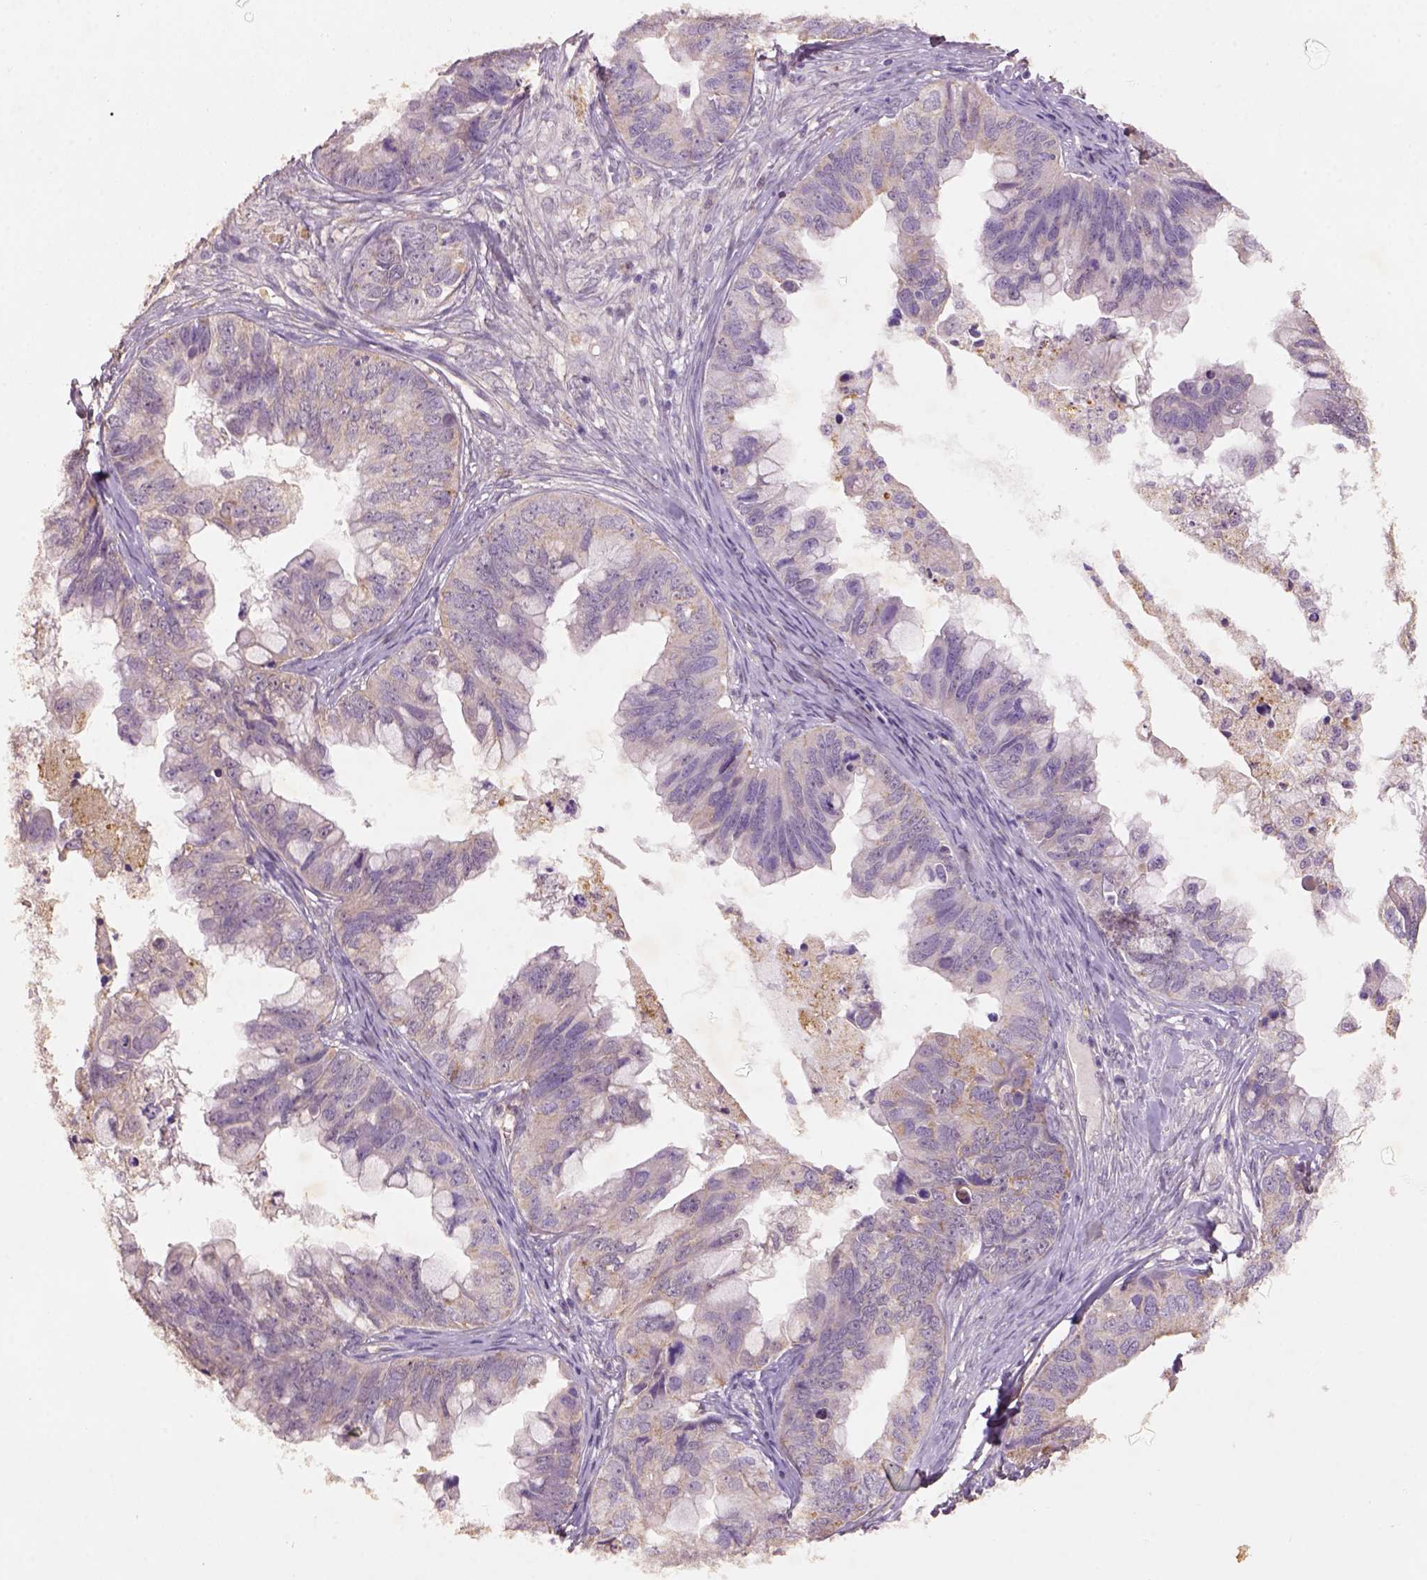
{"staining": {"intensity": "moderate", "quantity": "25%-75%", "location": "cytoplasmic/membranous"}, "tissue": "ovarian cancer", "cell_type": "Tumor cells", "image_type": "cancer", "snomed": [{"axis": "morphology", "description": "Cystadenocarcinoma, mucinous, NOS"}, {"axis": "topography", "description": "Ovary"}], "caption": "Ovarian mucinous cystadenocarcinoma tissue reveals moderate cytoplasmic/membranous expression in approximately 25%-75% of tumor cells, visualized by immunohistochemistry.", "gene": "AP2B1", "patient": {"sex": "female", "age": 76}}